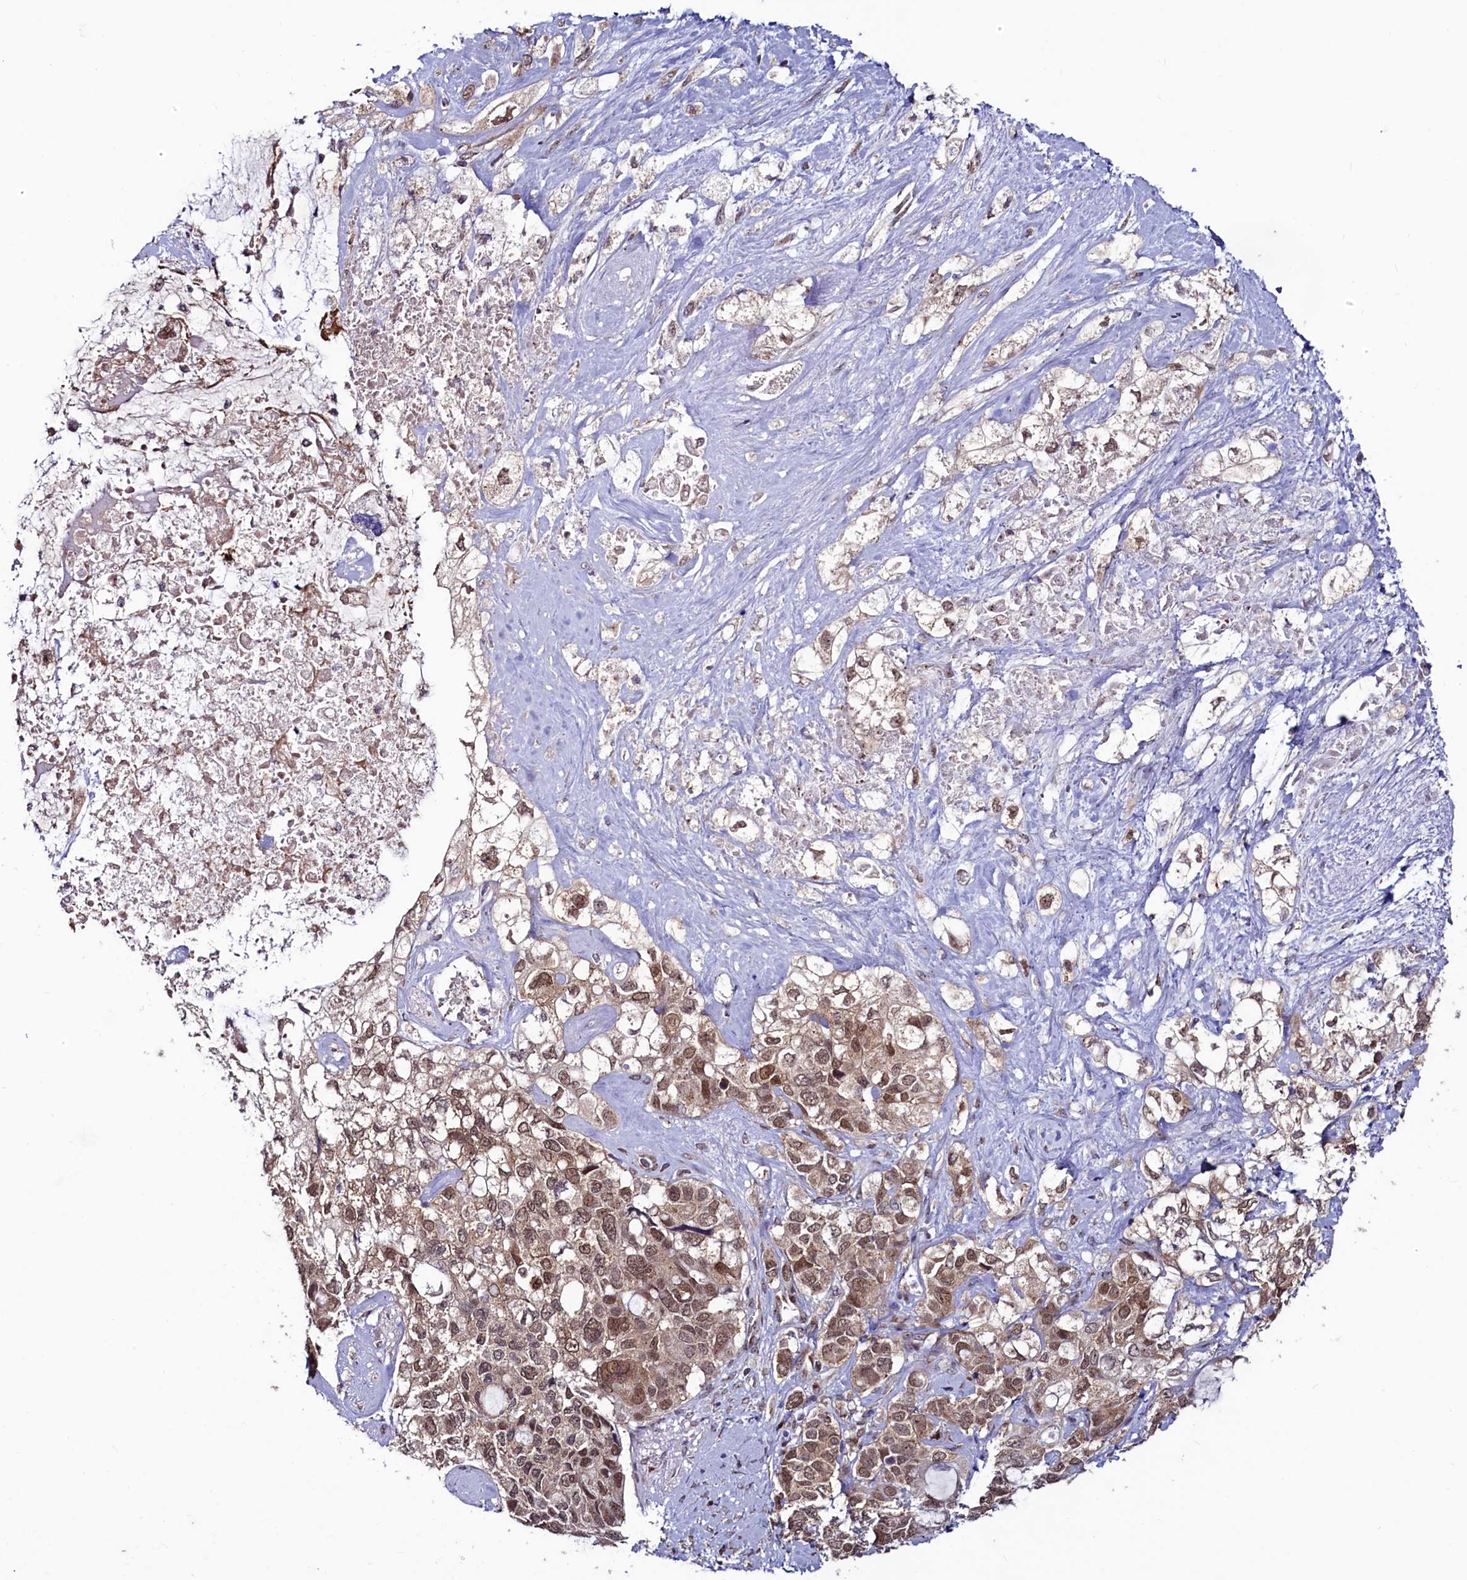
{"staining": {"intensity": "moderate", "quantity": ">75%", "location": "cytoplasmic/membranous,nuclear"}, "tissue": "pancreatic cancer", "cell_type": "Tumor cells", "image_type": "cancer", "snomed": [{"axis": "morphology", "description": "Adenocarcinoma, NOS"}, {"axis": "topography", "description": "Pancreas"}], "caption": "Immunohistochemical staining of pancreatic adenocarcinoma reveals moderate cytoplasmic/membranous and nuclear protein positivity in approximately >75% of tumor cells. The staining is performed using DAB brown chromogen to label protein expression. The nuclei are counter-stained blue using hematoxylin.", "gene": "SEC24C", "patient": {"sex": "female", "age": 56}}